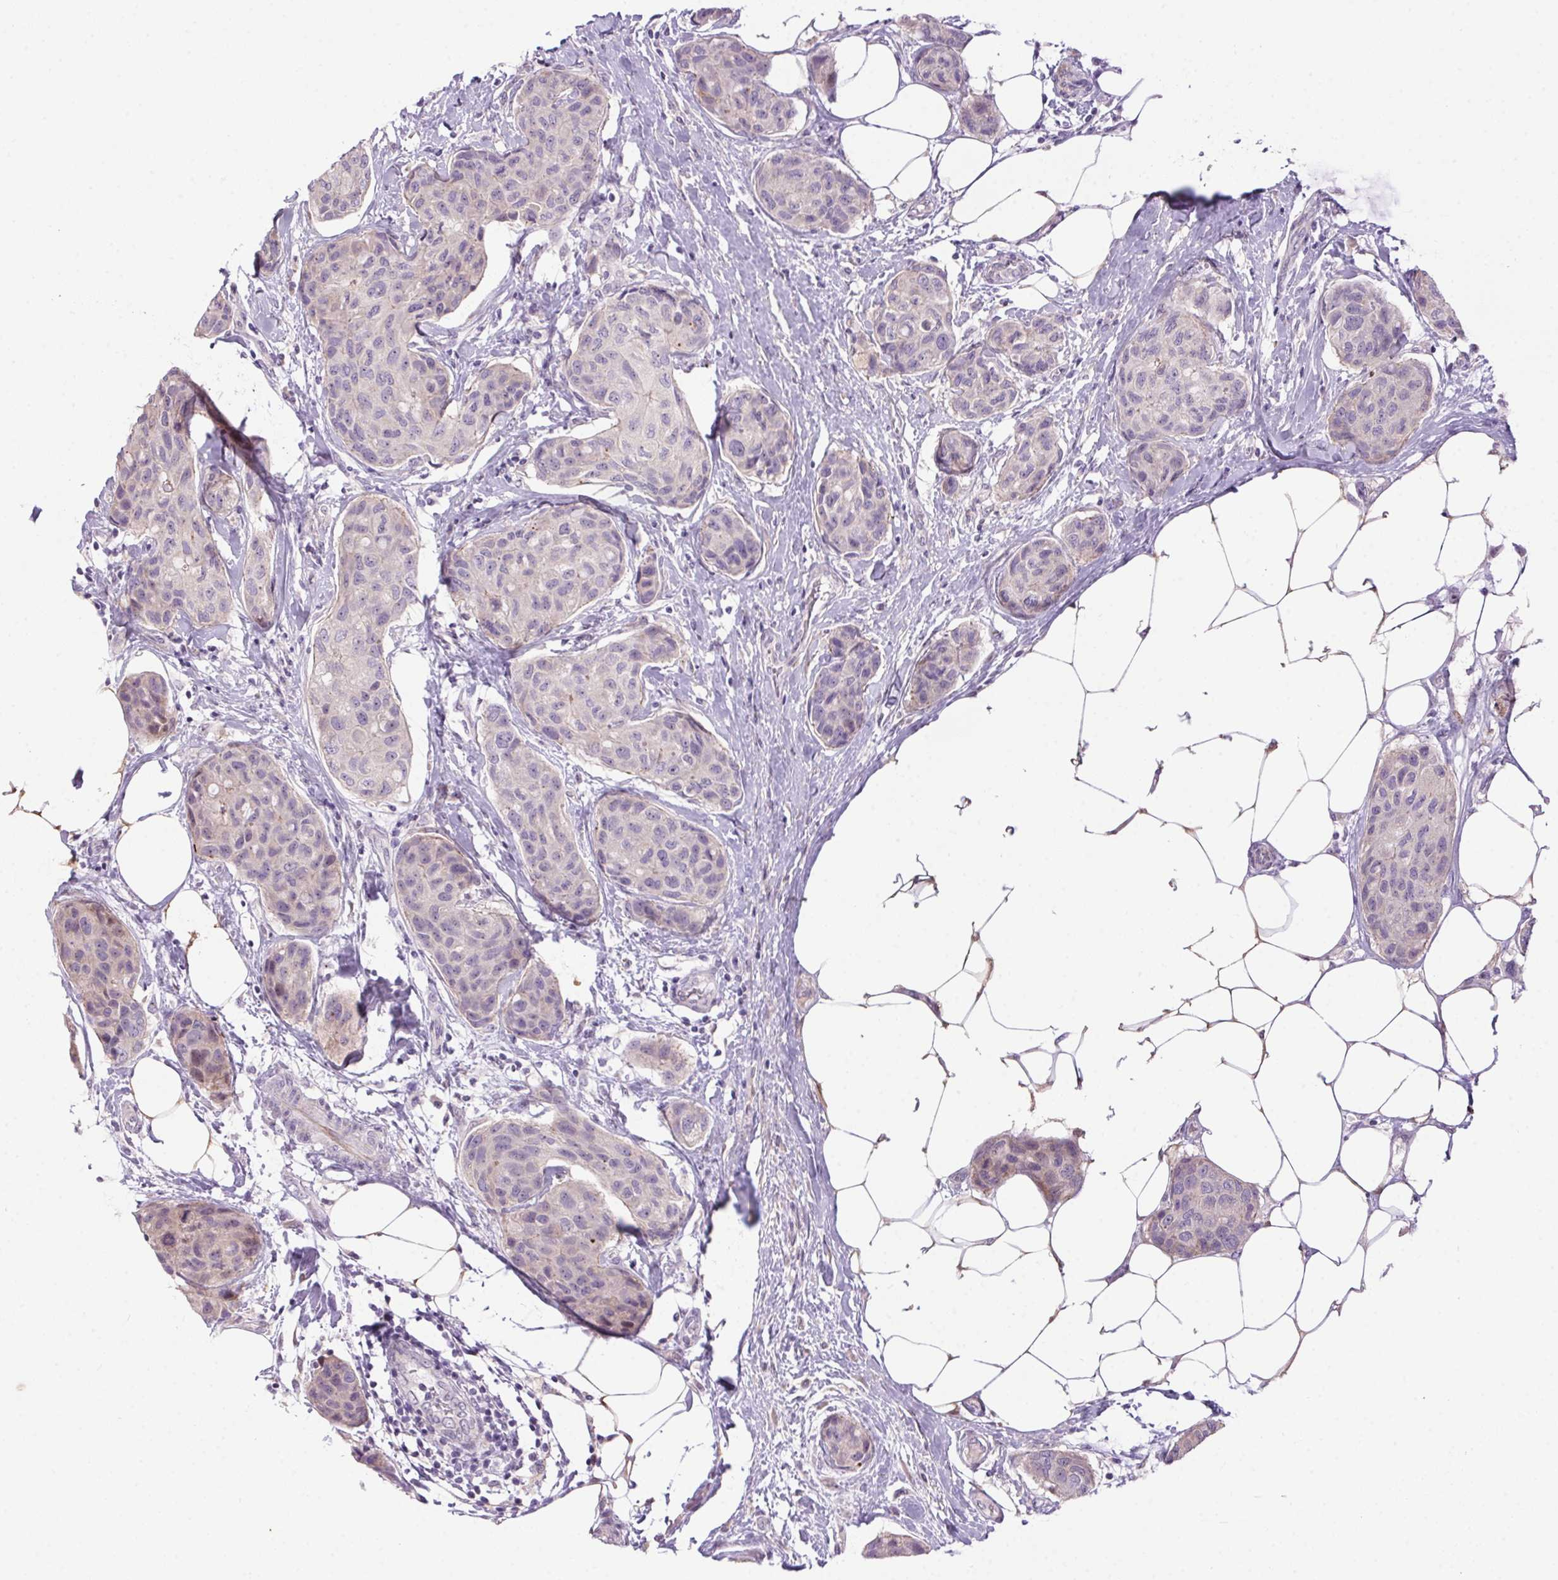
{"staining": {"intensity": "negative", "quantity": "none", "location": "none"}, "tissue": "breast cancer", "cell_type": "Tumor cells", "image_type": "cancer", "snomed": [{"axis": "morphology", "description": "Duct carcinoma"}, {"axis": "topography", "description": "Breast"}], "caption": "This is an IHC photomicrograph of breast cancer. There is no positivity in tumor cells.", "gene": "LRRTM1", "patient": {"sex": "female", "age": 80}}